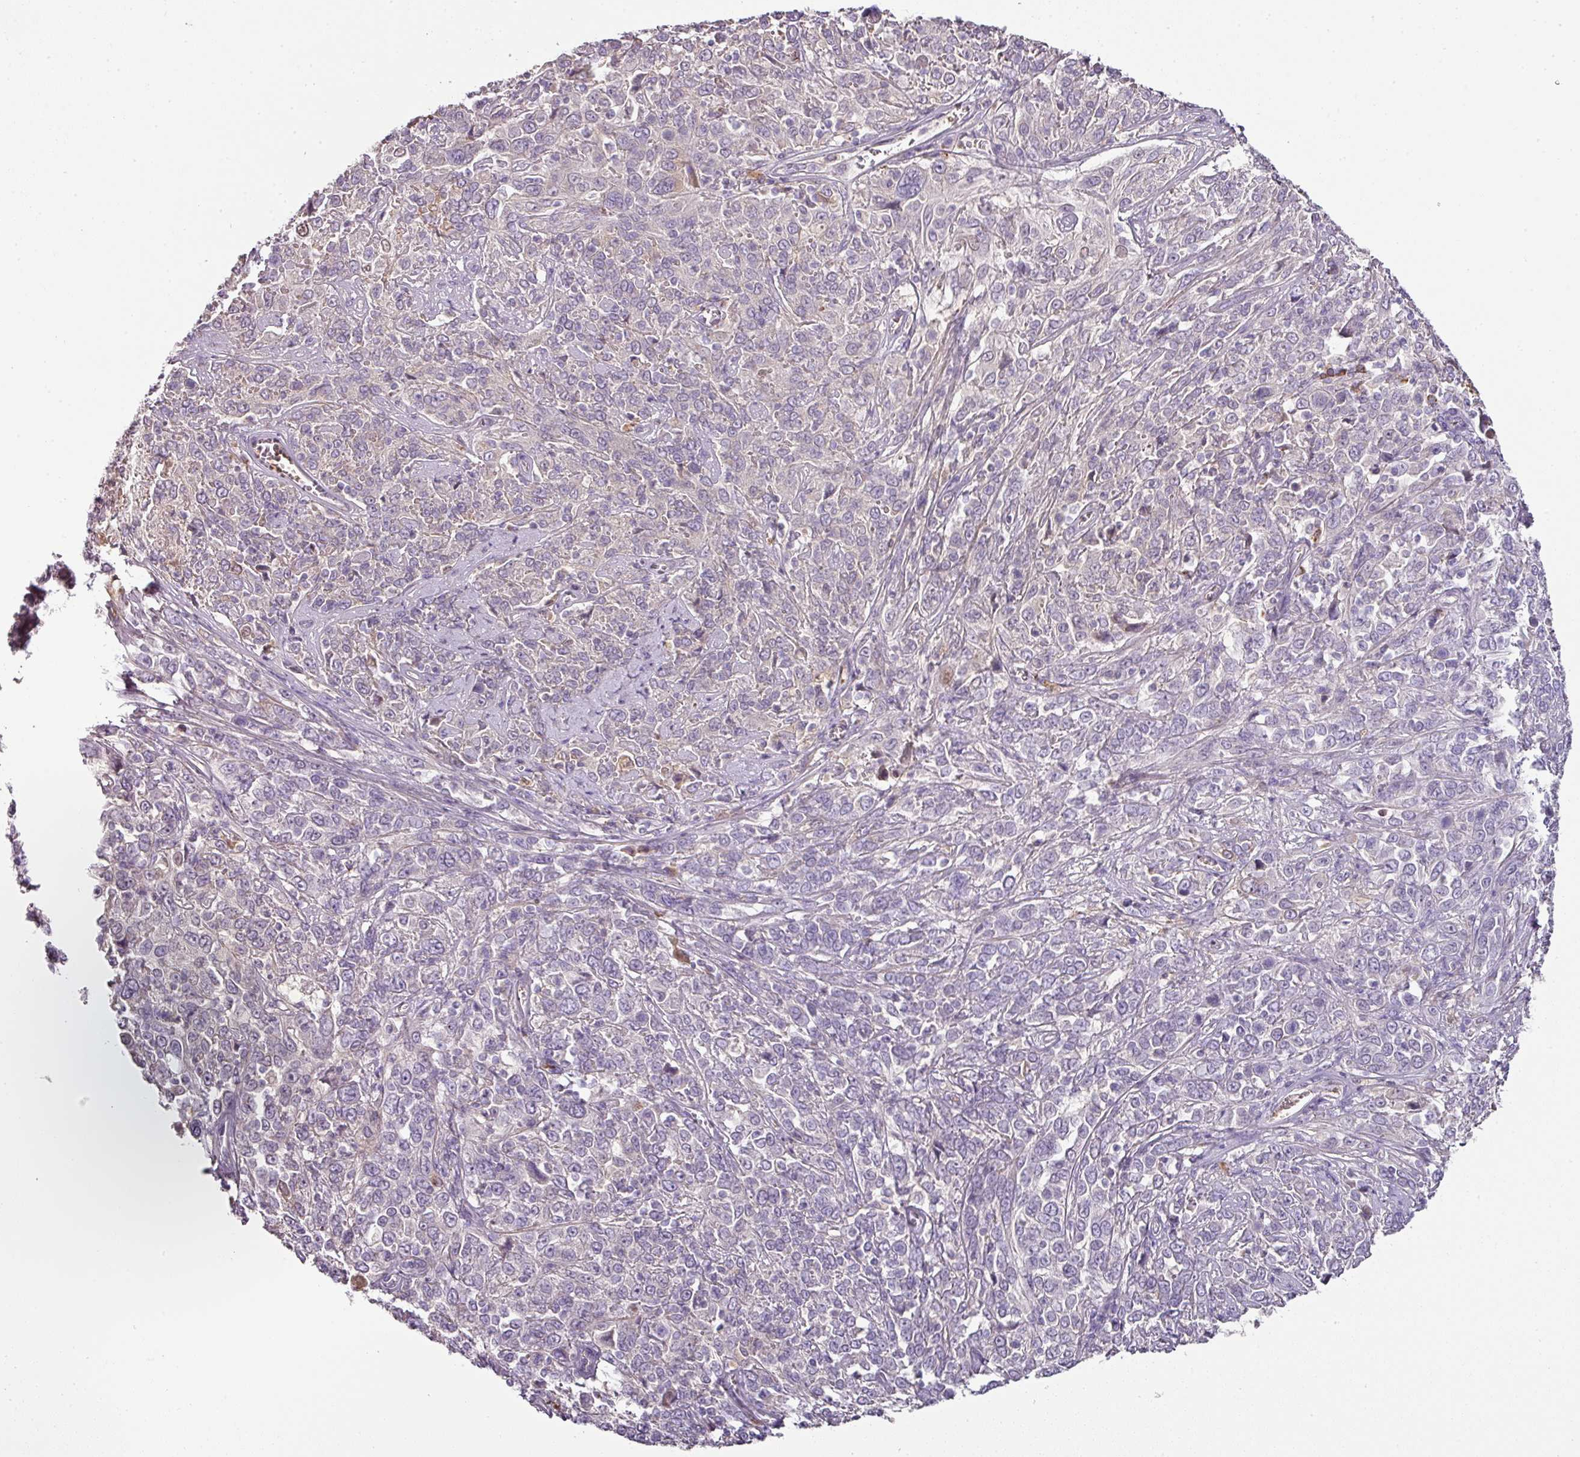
{"staining": {"intensity": "negative", "quantity": "none", "location": "none"}, "tissue": "cervical cancer", "cell_type": "Tumor cells", "image_type": "cancer", "snomed": [{"axis": "morphology", "description": "Squamous cell carcinoma, NOS"}, {"axis": "topography", "description": "Cervix"}], "caption": "Immunohistochemistry (IHC) of cervical cancer demonstrates no staining in tumor cells.", "gene": "CCZ1", "patient": {"sex": "female", "age": 46}}